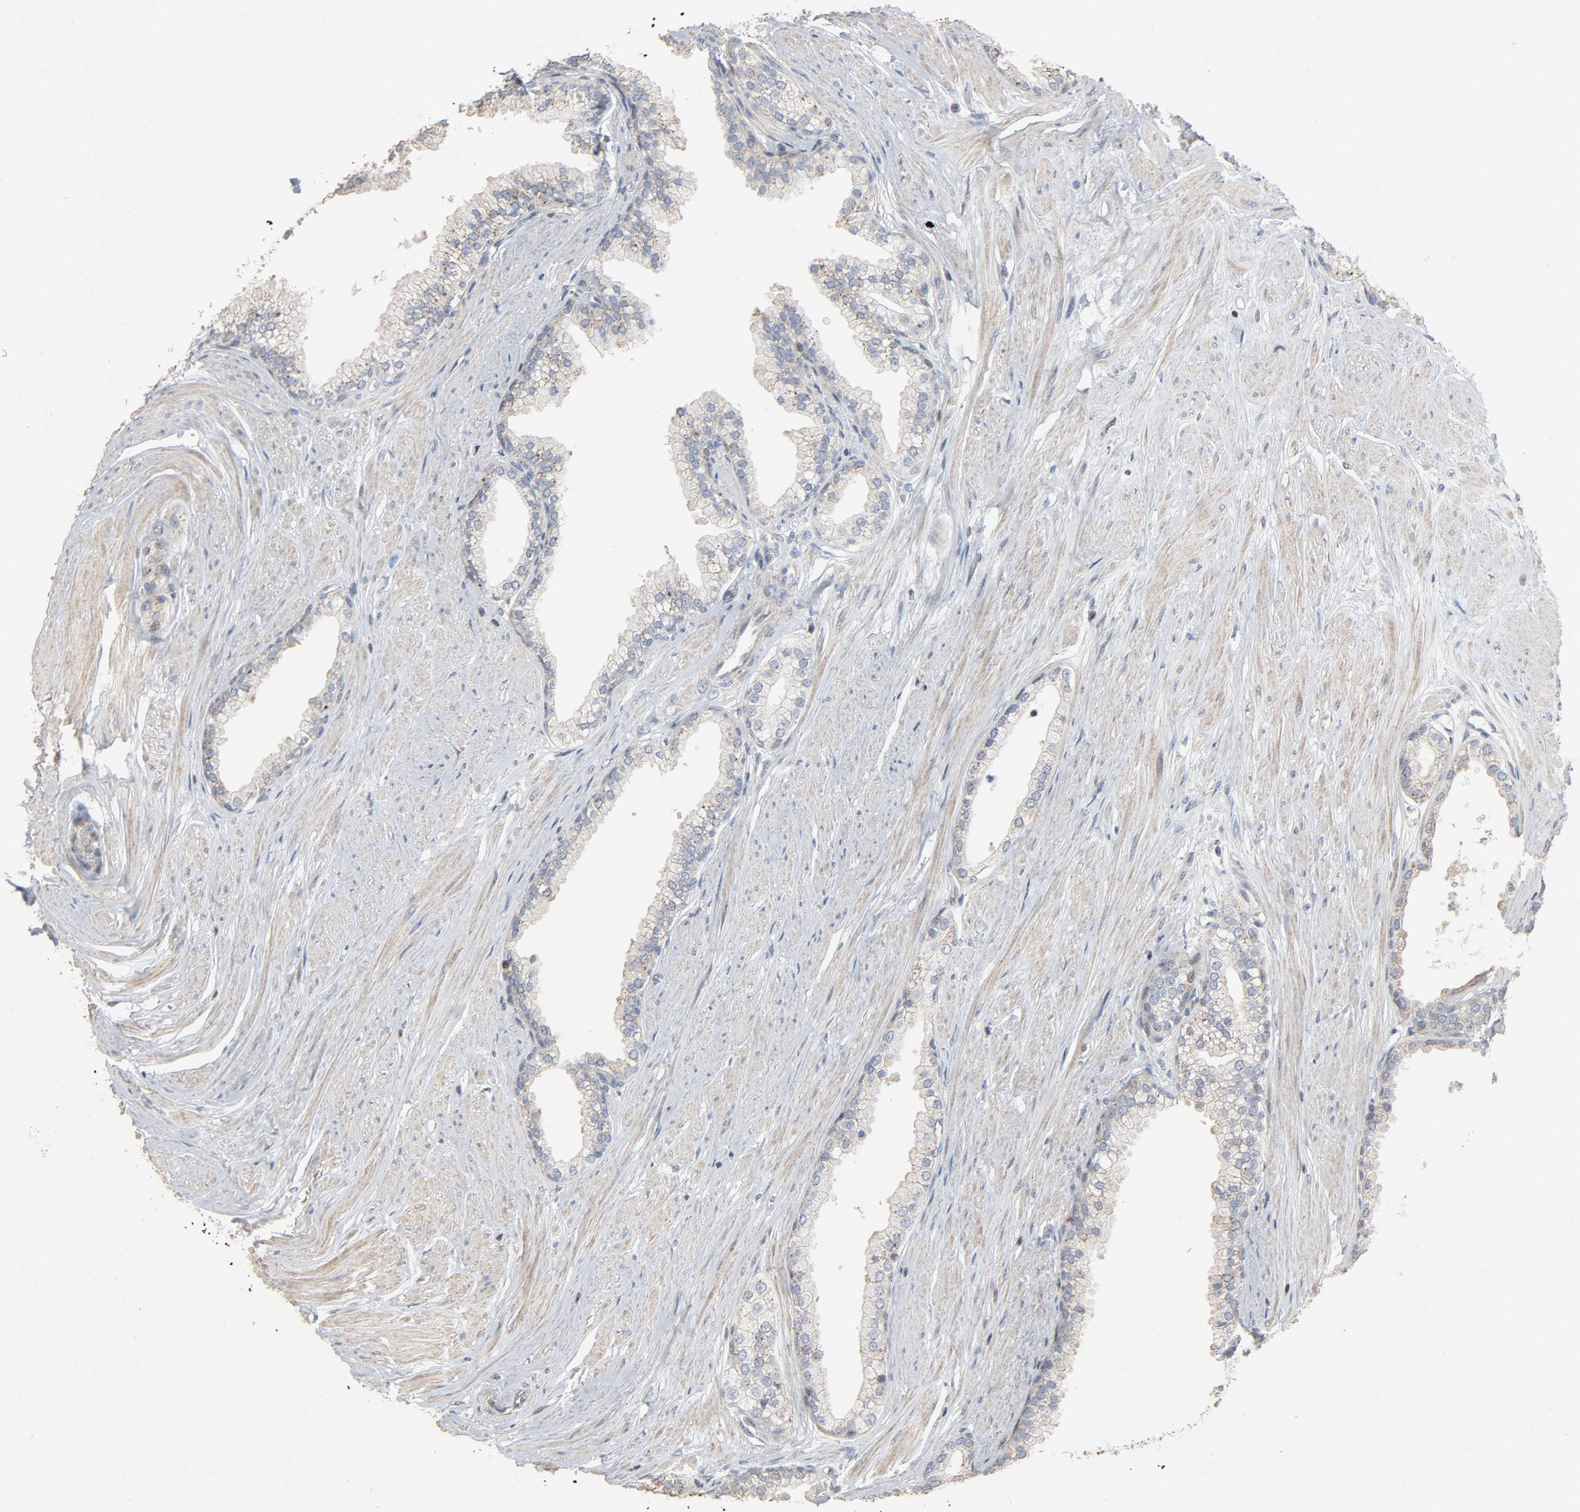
{"staining": {"intensity": "weak", "quantity": "25%-75%", "location": "cytoplasmic/membranous"}, "tissue": "prostate", "cell_type": "Glandular cells", "image_type": "normal", "snomed": [{"axis": "morphology", "description": "Normal tissue, NOS"}, {"axis": "topography", "description": "Prostate"}], "caption": "Prostate stained with a brown dye displays weak cytoplasmic/membranous positive staining in approximately 25%-75% of glandular cells.", "gene": "CDK6", "patient": {"sex": "male", "age": 64}}